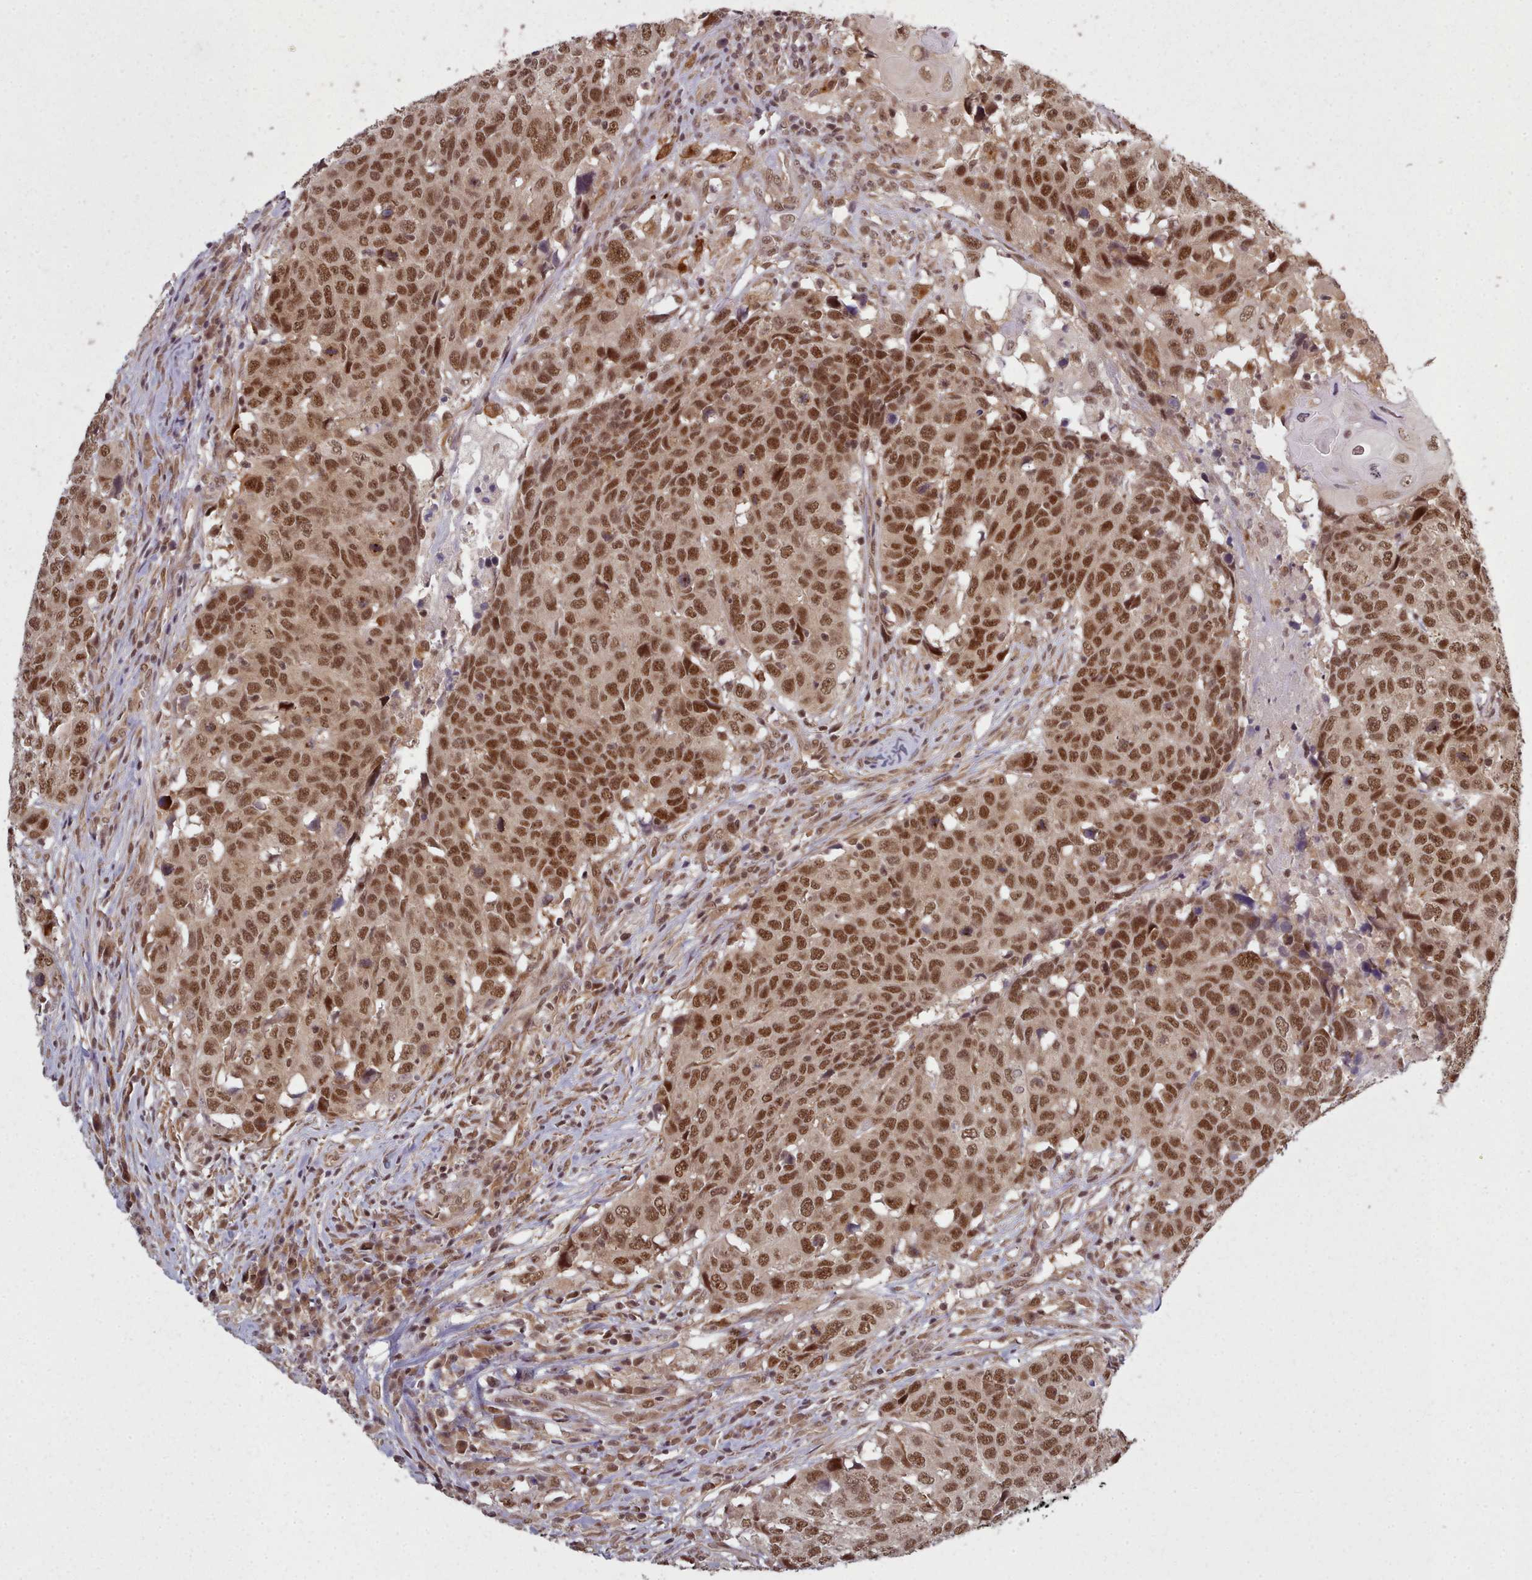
{"staining": {"intensity": "moderate", "quantity": ">75%", "location": "nuclear"}, "tissue": "head and neck cancer", "cell_type": "Tumor cells", "image_type": "cancer", "snomed": [{"axis": "morphology", "description": "Normal tissue, NOS"}, {"axis": "morphology", "description": "Squamous cell carcinoma, NOS"}, {"axis": "topography", "description": "Skeletal muscle"}, {"axis": "topography", "description": "Vascular tissue"}, {"axis": "topography", "description": "Peripheral nerve tissue"}, {"axis": "topography", "description": "Head-Neck"}], "caption": "Protein analysis of head and neck cancer tissue shows moderate nuclear staining in approximately >75% of tumor cells.", "gene": "DHX8", "patient": {"sex": "male", "age": 66}}